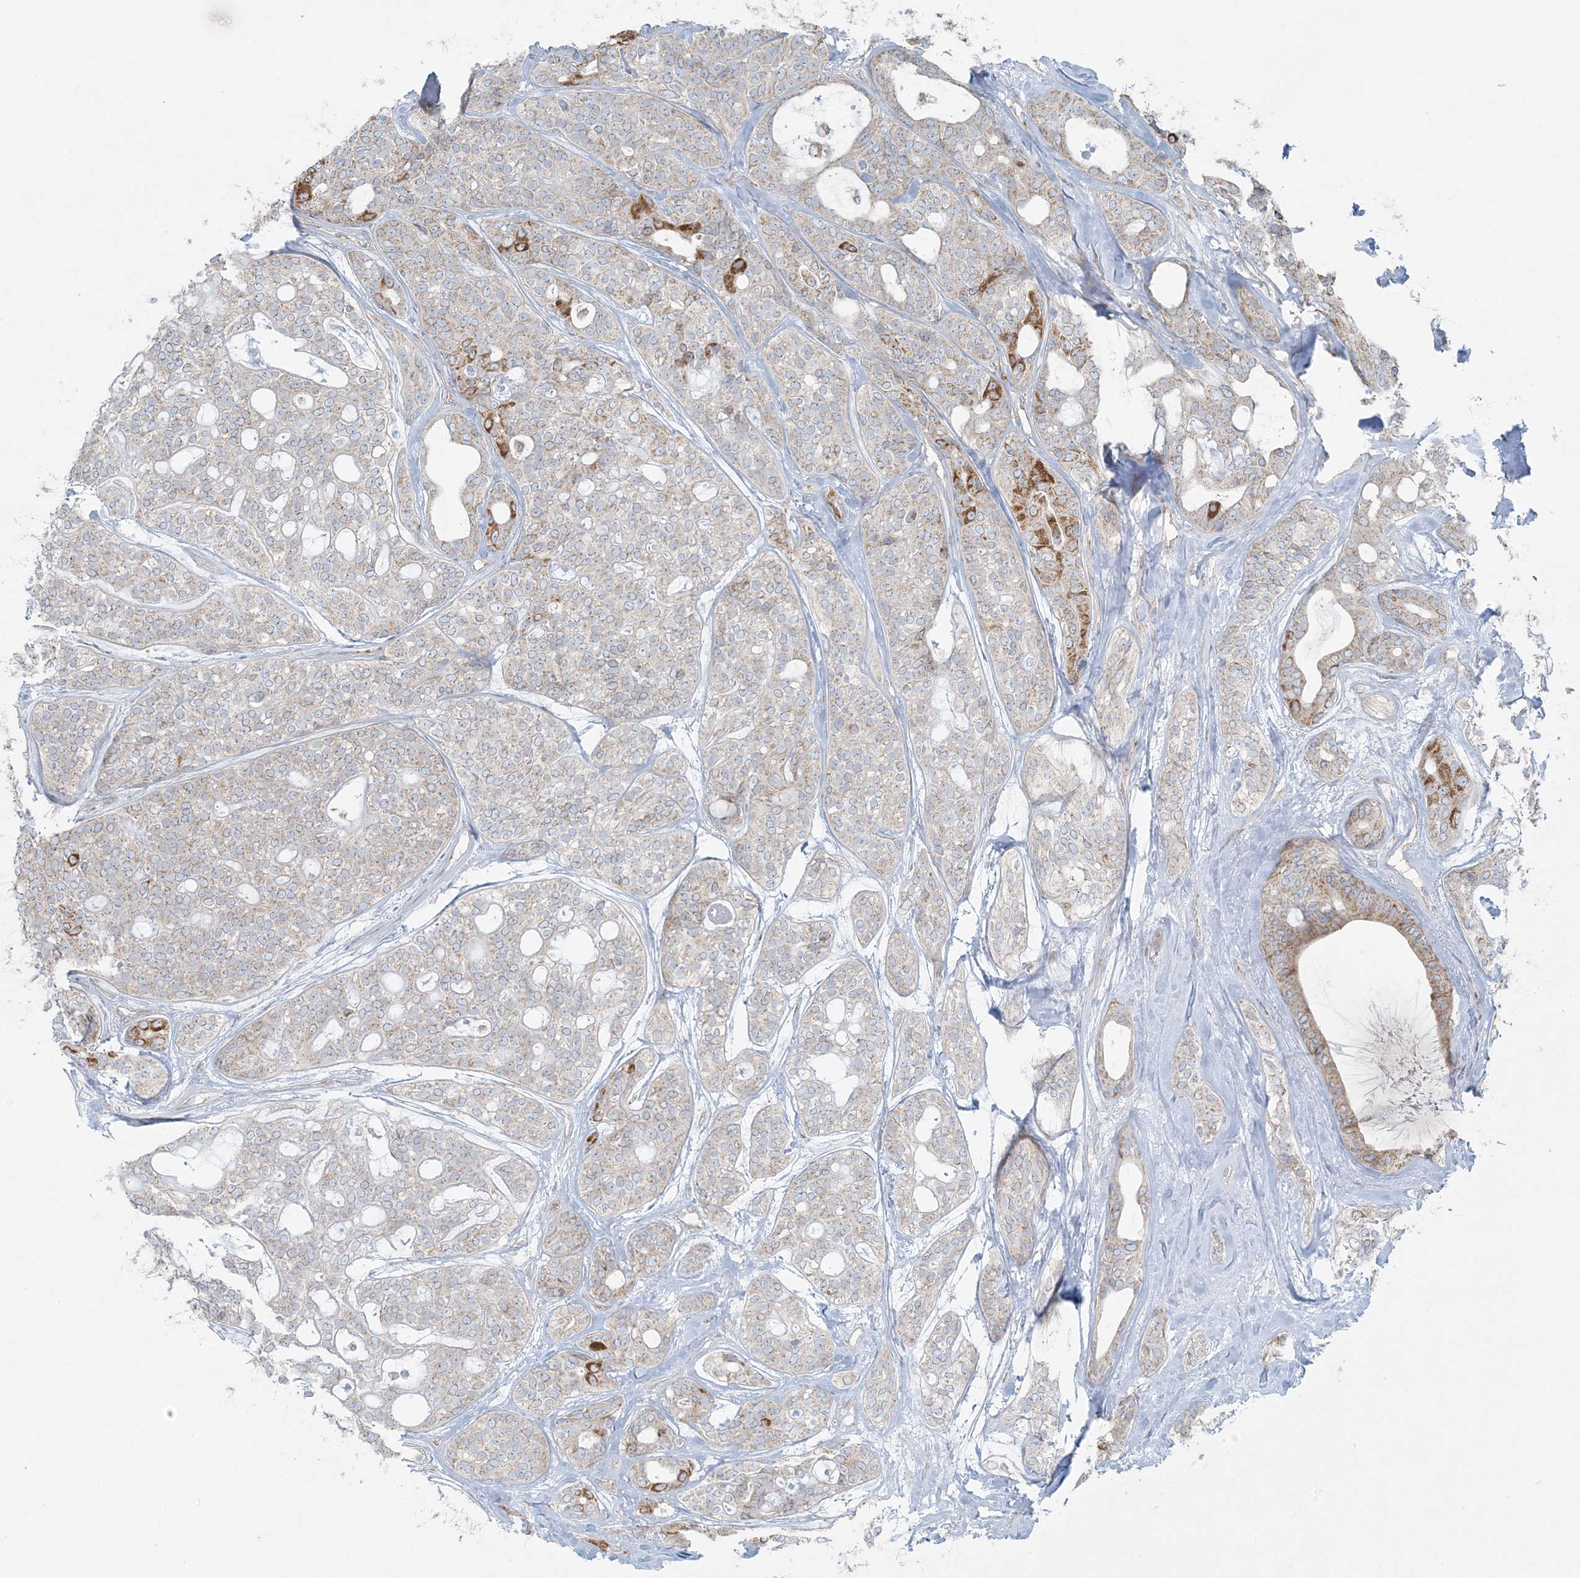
{"staining": {"intensity": "weak", "quantity": "25%-75%", "location": "cytoplasmic/membranous"}, "tissue": "head and neck cancer", "cell_type": "Tumor cells", "image_type": "cancer", "snomed": [{"axis": "morphology", "description": "Adenocarcinoma, NOS"}, {"axis": "topography", "description": "Head-Neck"}], "caption": "Immunohistochemical staining of adenocarcinoma (head and neck) demonstrates weak cytoplasmic/membranous protein positivity in about 25%-75% of tumor cells. The protein of interest is shown in brown color, while the nuclei are stained blue.", "gene": "PIK3R4", "patient": {"sex": "male", "age": 66}}